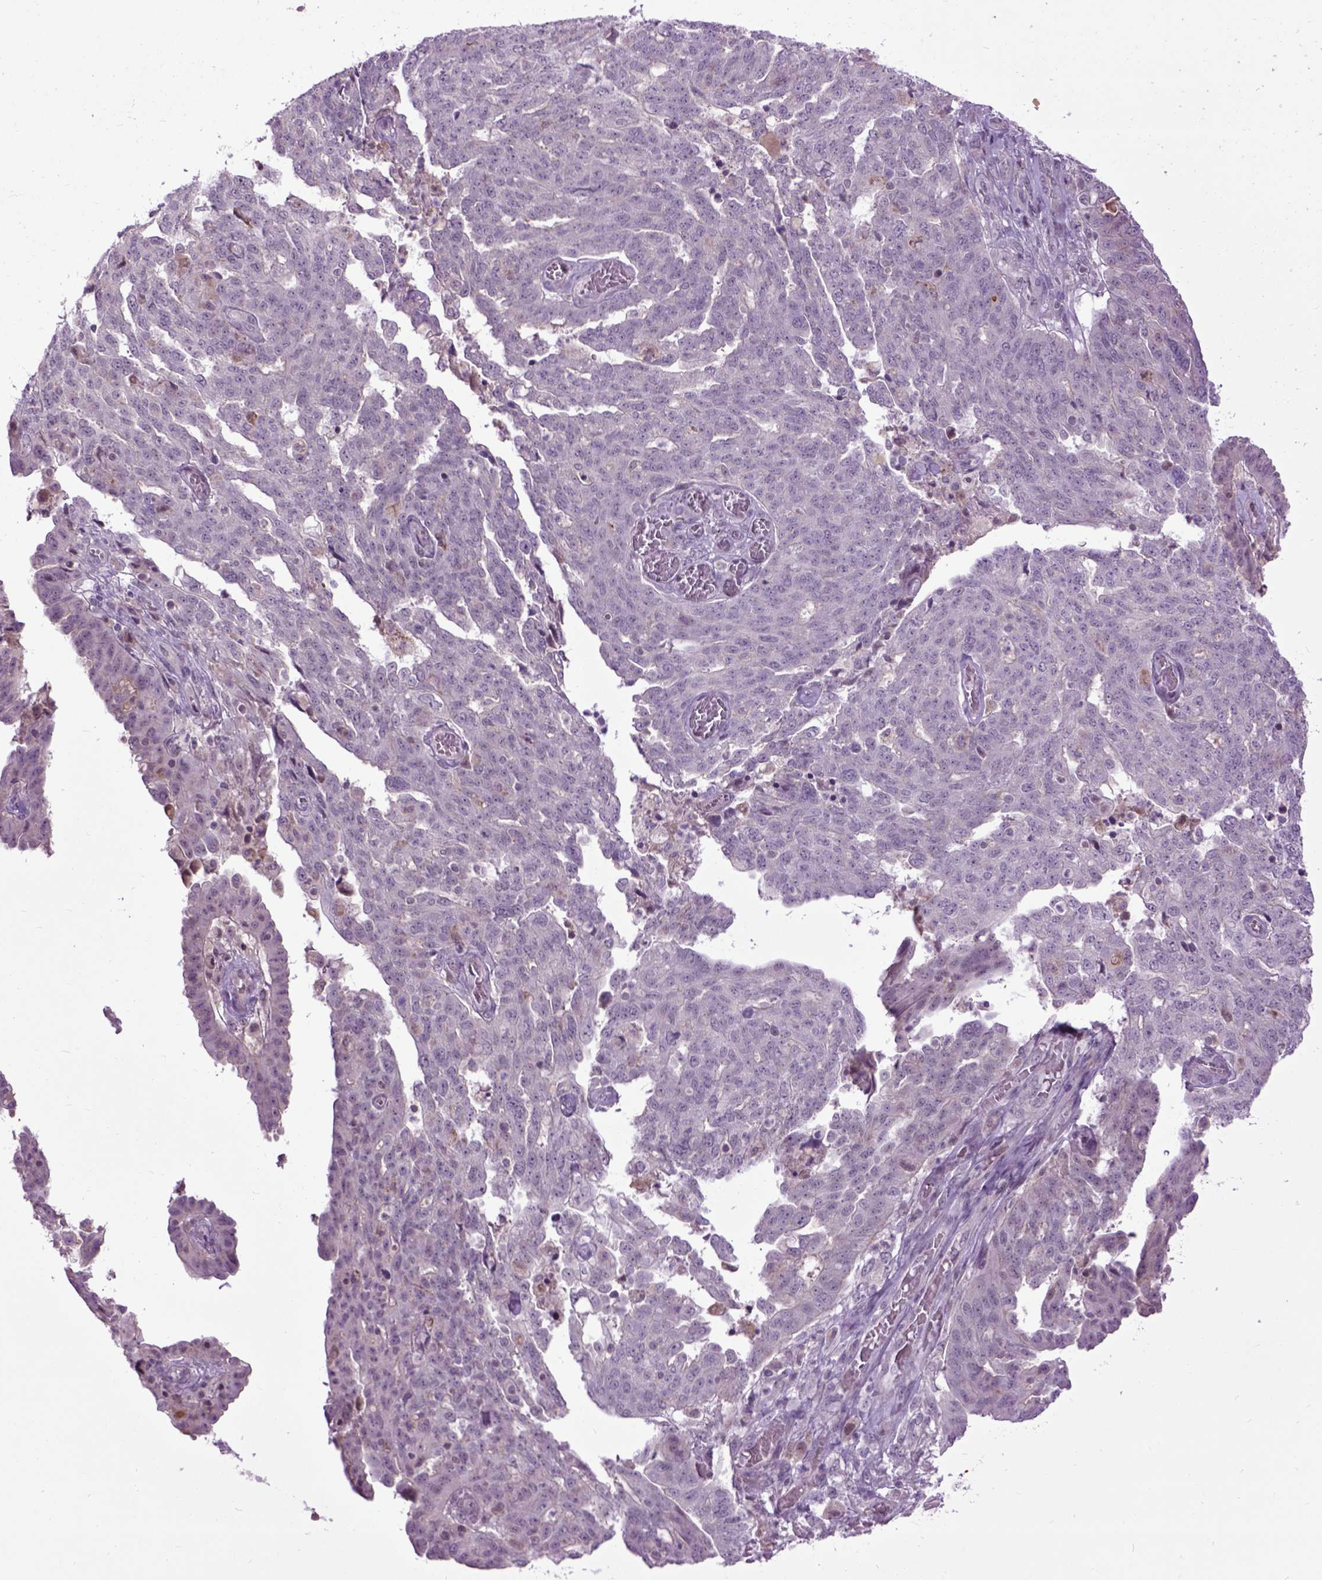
{"staining": {"intensity": "negative", "quantity": "none", "location": "none"}, "tissue": "ovarian cancer", "cell_type": "Tumor cells", "image_type": "cancer", "snomed": [{"axis": "morphology", "description": "Cystadenocarcinoma, serous, NOS"}, {"axis": "topography", "description": "Ovary"}], "caption": "IHC image of human ovarian cancer (serous cystadenocarcinoma) stained for a protein (brown), which shows no positivity in tumor cells.", "gene": "EMILIN3", "patient": {"sex": "female", "age": 67}}